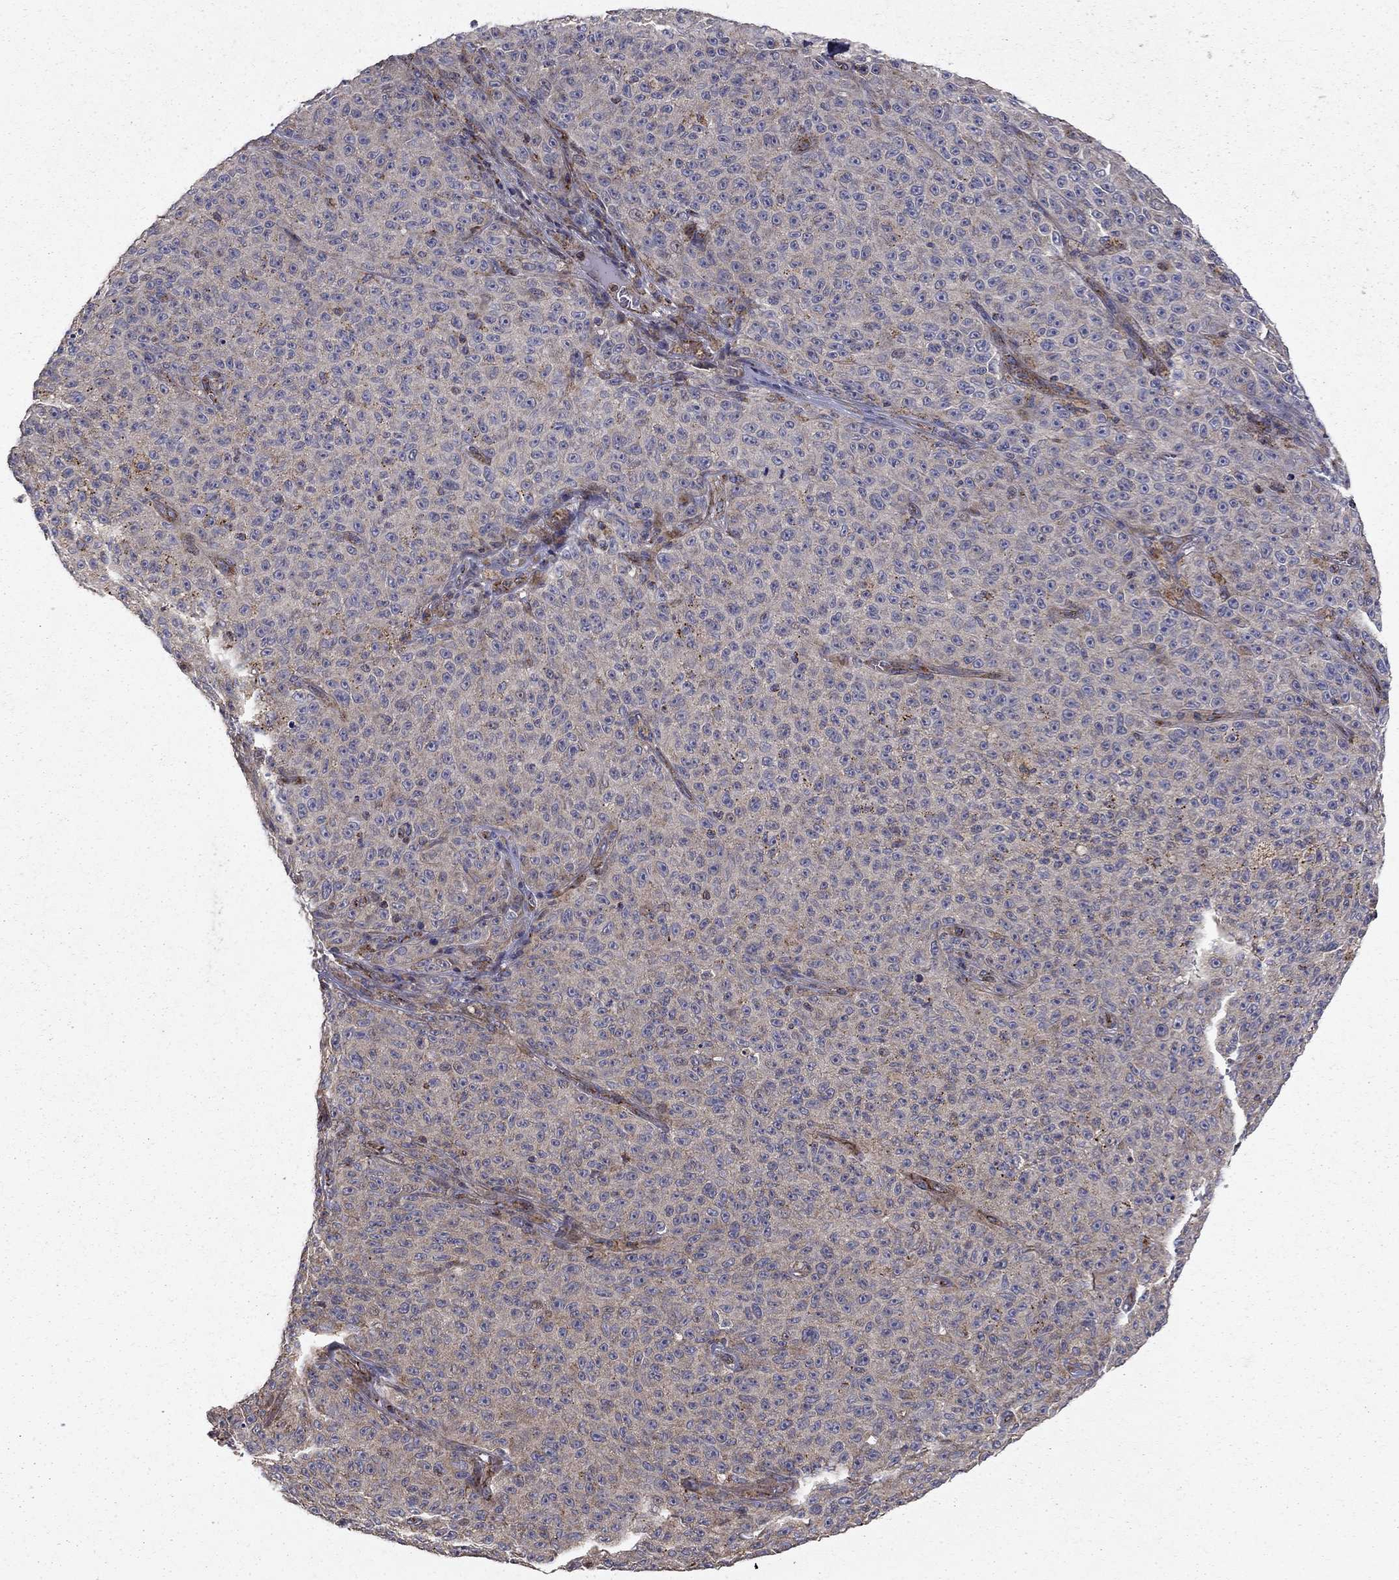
{"staining": {"intensity": "weak", "quantity": "<25%", "location": "cytoplasmic/membranous"}, "tissue": "melanoma", "cell_type": "Tumor cells", "image_type": "cancer", "snomed": [{"axis": "morphology", "description": "Malignant melanoma, NOS"}, {"axis": "topography", "description": "Skin"}], "caption": "IHC of malignant melanoma shows no expression in tumor cells.", "gene": "NDUFS8", "patient": {"sex": "female", "age": 82}}